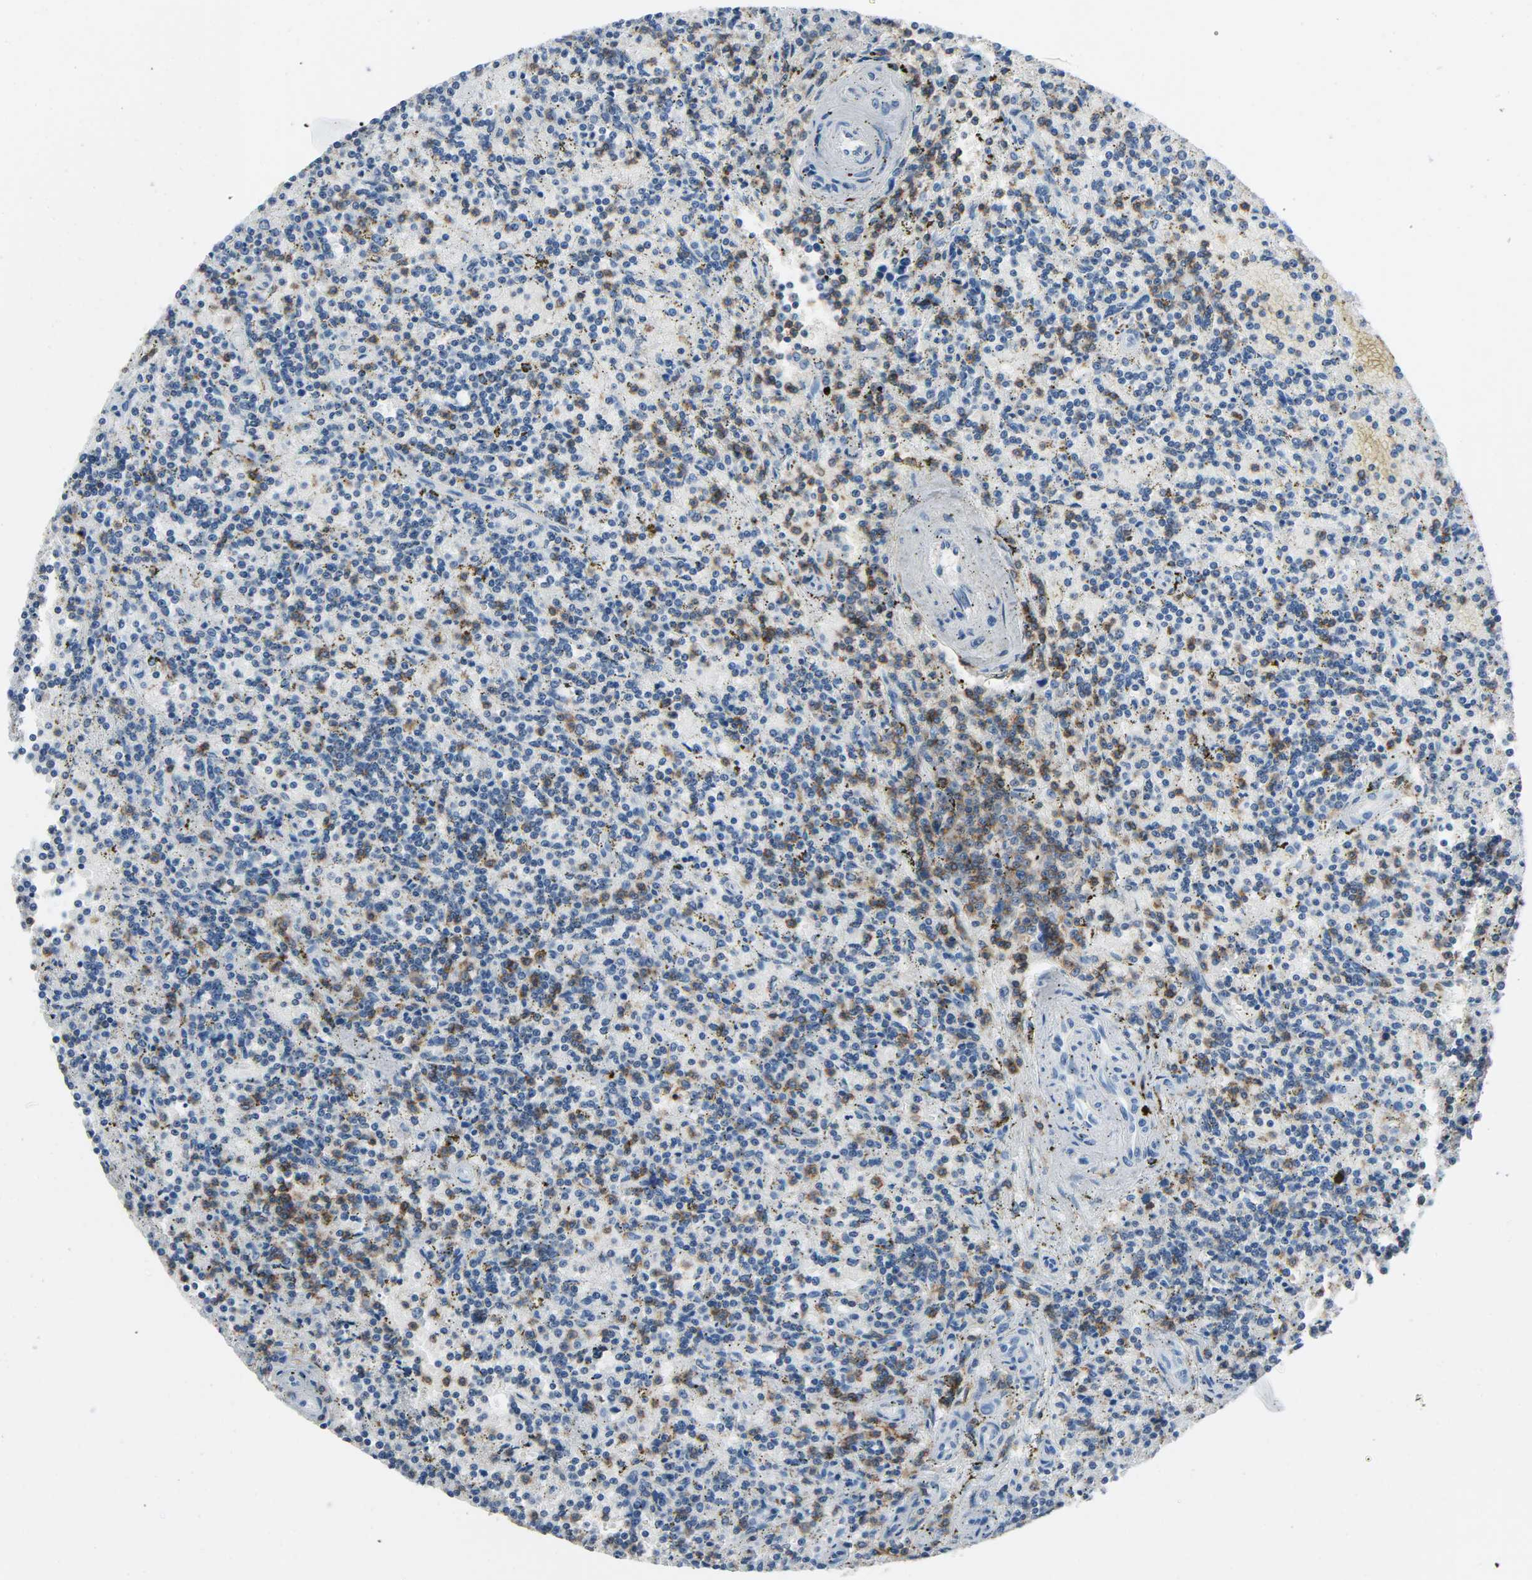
{"staining": {"intensity": "moderate", "quantity": "25%-75%", "location": "cytoplasmic/membranous"}, "tissue": "lymphoma", "cell_type": "Tumor cells", "image_type": "cancer", "snomed": [{"axis": "morphology", "description": "Malignant lymphoma, non-Hodgkin's type, Low grade"}, {"axis": "topography", "description": "Spleen"}], "caption": "Immunohistochemistry micrograph of neoplastic tissue: human lymphoma stained using IHC demonstrates medium levels of moderate protein expression localized specifically in the cytoplasmic/membranous of tumor cells, appearing as a cytoplasmic/membranous brown color.", "gene": "LCK", "patient": {"sex": "male", "age": 73}}